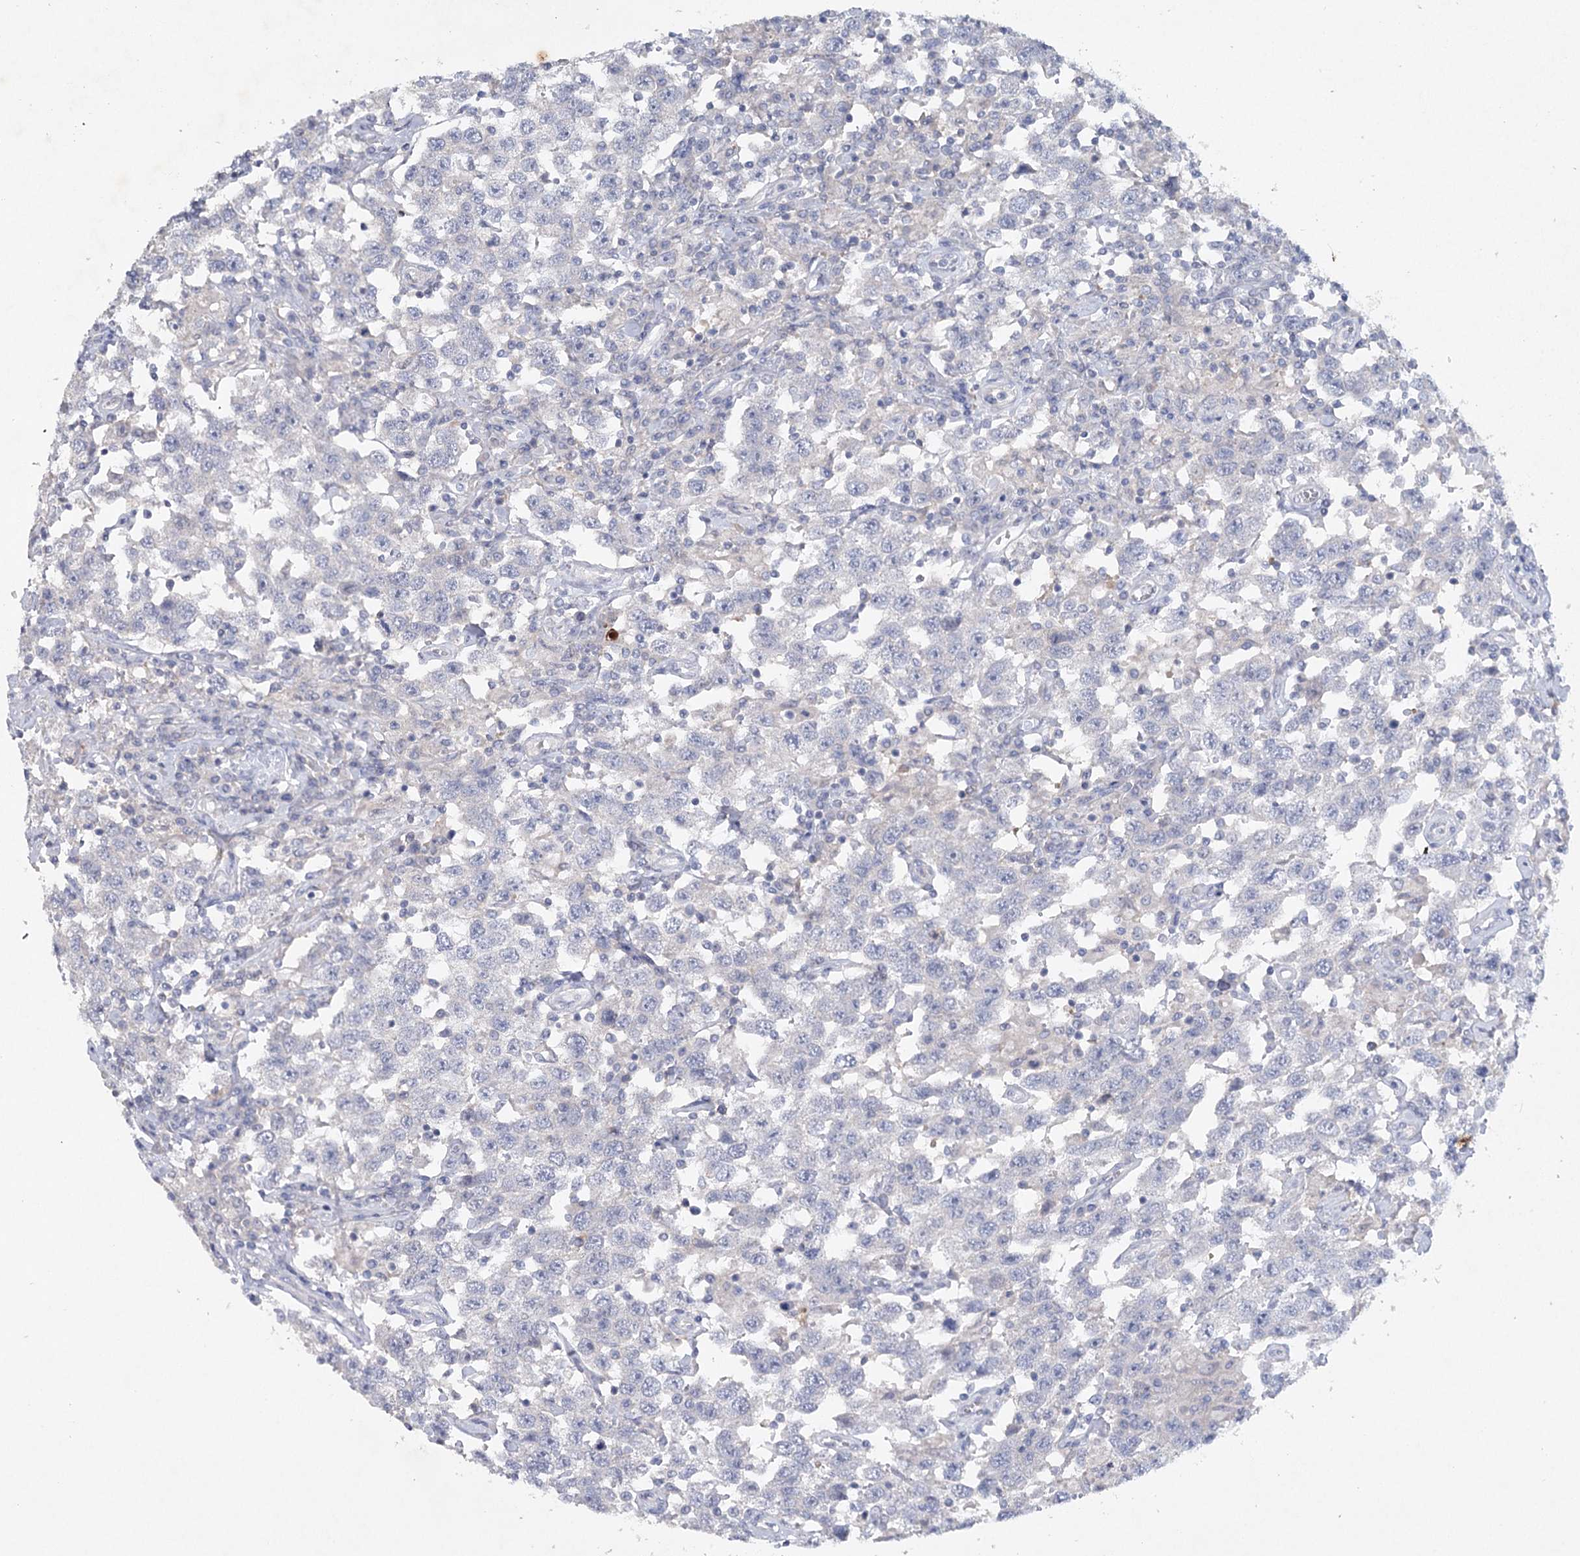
{"staining": {"intensity": "negative", "quantity": "none", "location": "none"}, "tissue": "testis cancer", "cell_type": "Tumor cells", "image_type": "cancer", "snomed": [{"axis": "morphology", "description": "Seminoma, NOS"}, {"axis": "topography", "description": "Testis"}], "caption": "A photomicrograph of human testis seminoma is negative for staining in tumor cells. Brightfield microscopy of immunohistochemistry (IHC) stained with DAB (brown) and hematoxylin (blue), captured at high magnification.", "gene": "MAP3K13", "patient": {"sex": "male", "age": 41}}